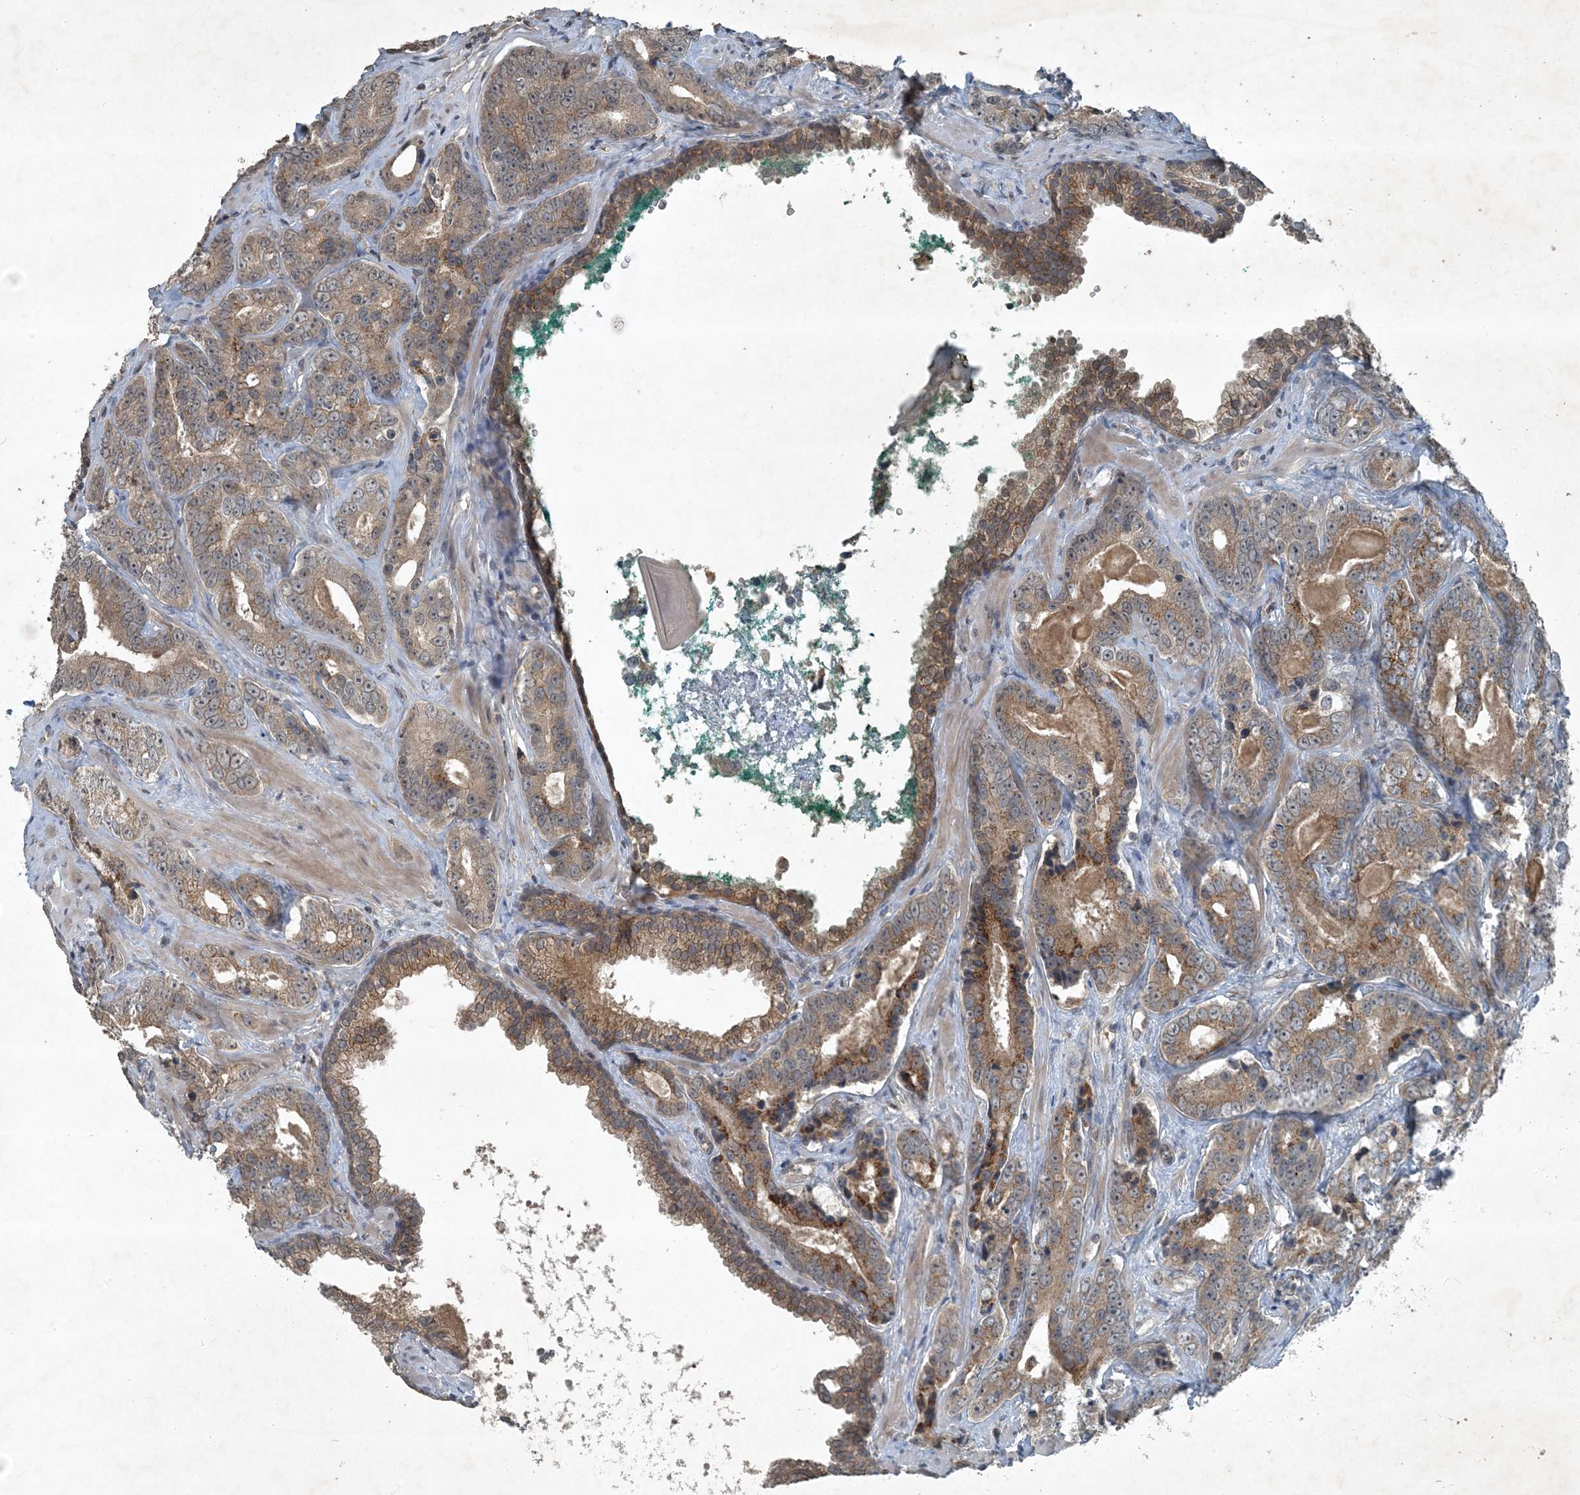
{"staining": {"intensity": "moderate", "quantity": "25%-75%", "location": "cytoplasmic/membranous"}, "tissue": "prostate cancer", "cell_type": "Tumor cells", "image_type": "cancer", "snomed": [{"axis": "morphology", "description": "Adenocarcinoma, High grade"}, {"axis": "topography", "description": "Prostate"}], "caption": "Immunohistochemistry photomicrograph of prostate cancer stained for a protein (brown), which demonstrates medium levels of moderate cytoplasmic/membranous staining in about 25%-75% of tumor cells.", "gene": "MDN1", "patient": {"sex": "male", "age": 62}}